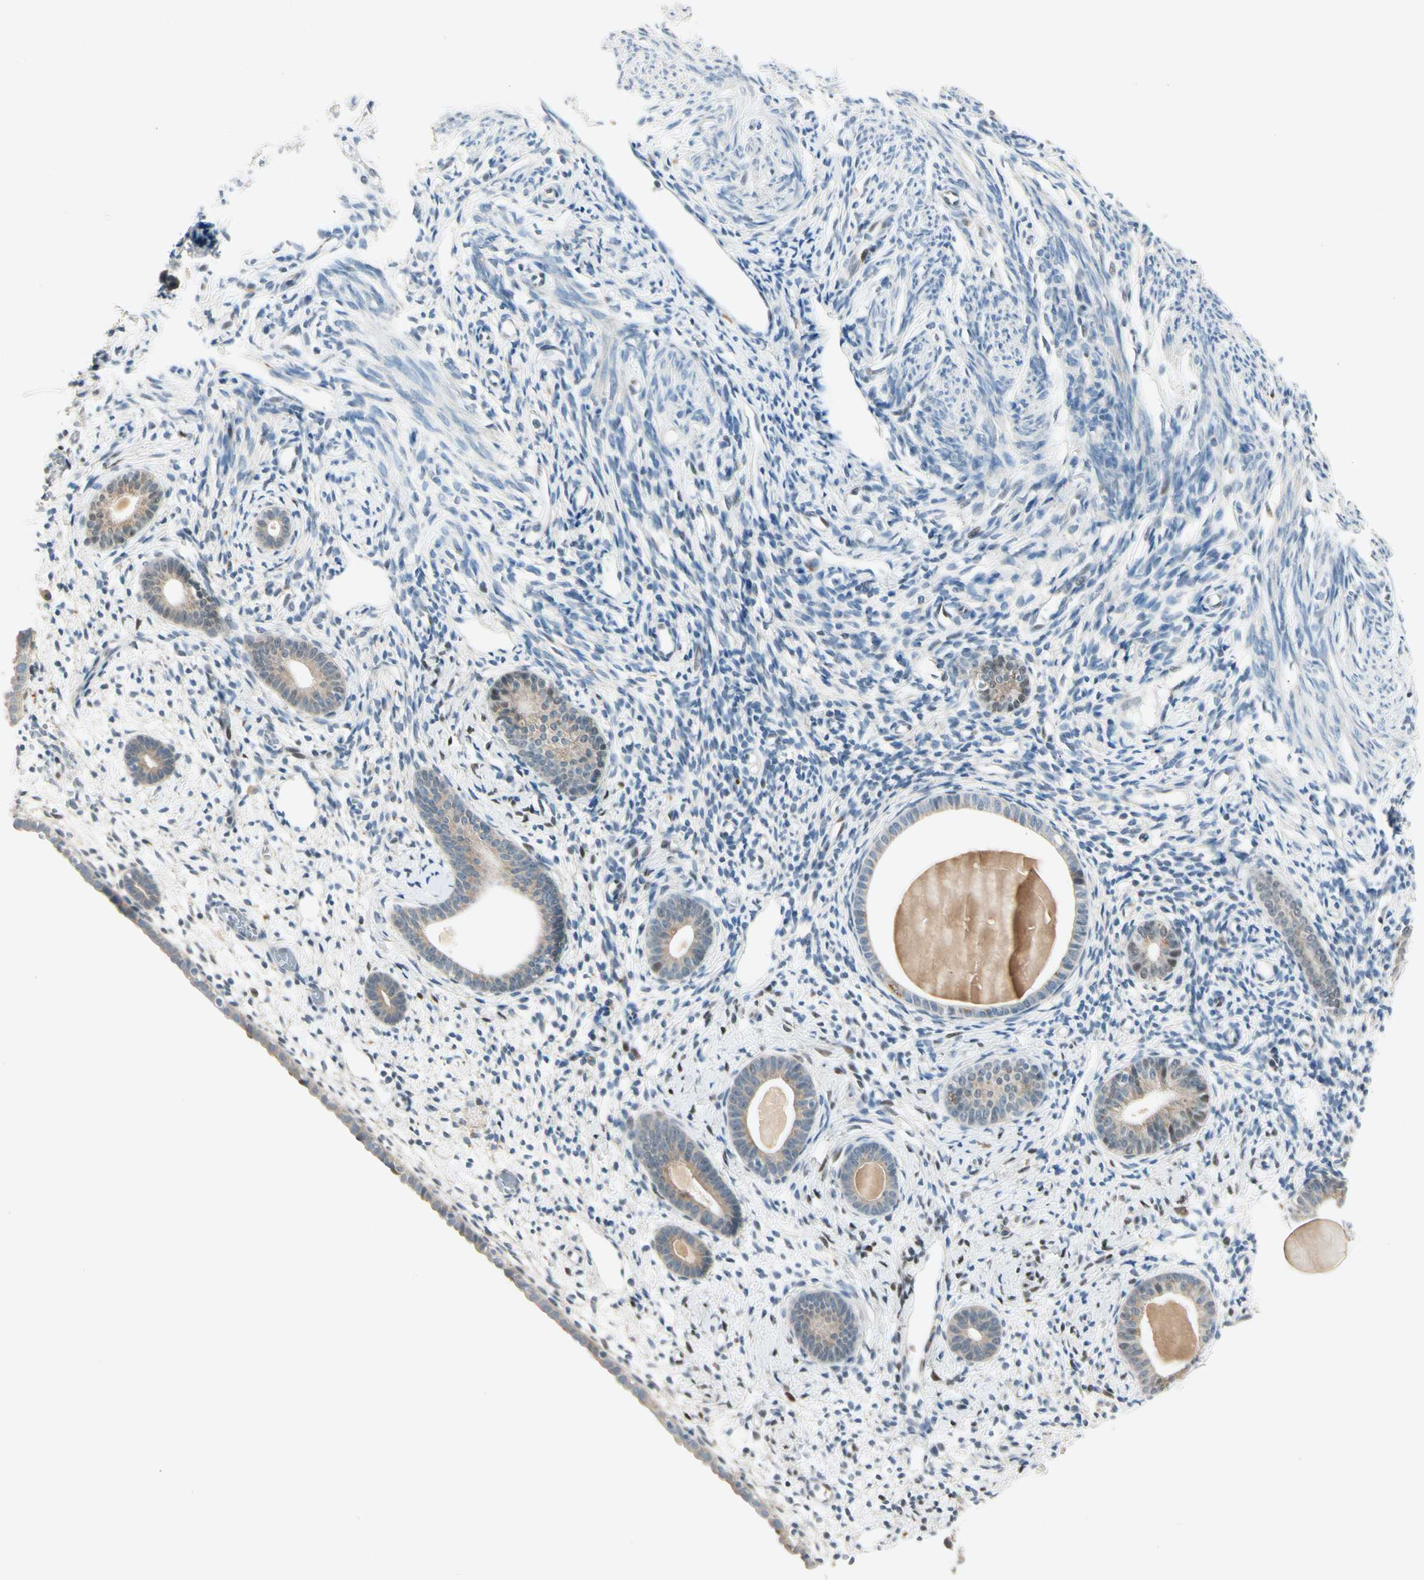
{"staining": {"intensity": "negative", "quantity": "none", "location": "none"}, "tissue": "endometrium", "cell_type": "Cells in endometrial stroma", "image_type": "normal", "snomed": [{"axis": "morphology", "description": "Normal tissue, NOS"}, {"axis": "topography", "description": "Endometrium"}], "caption": "This is an immunohistochemistry (IHC) image of unremarkable human endometrium. There is no staining in cells in endometrial stroma.", "gene": "IL1R1", "patient": {"sex": "female", "age": 71}}